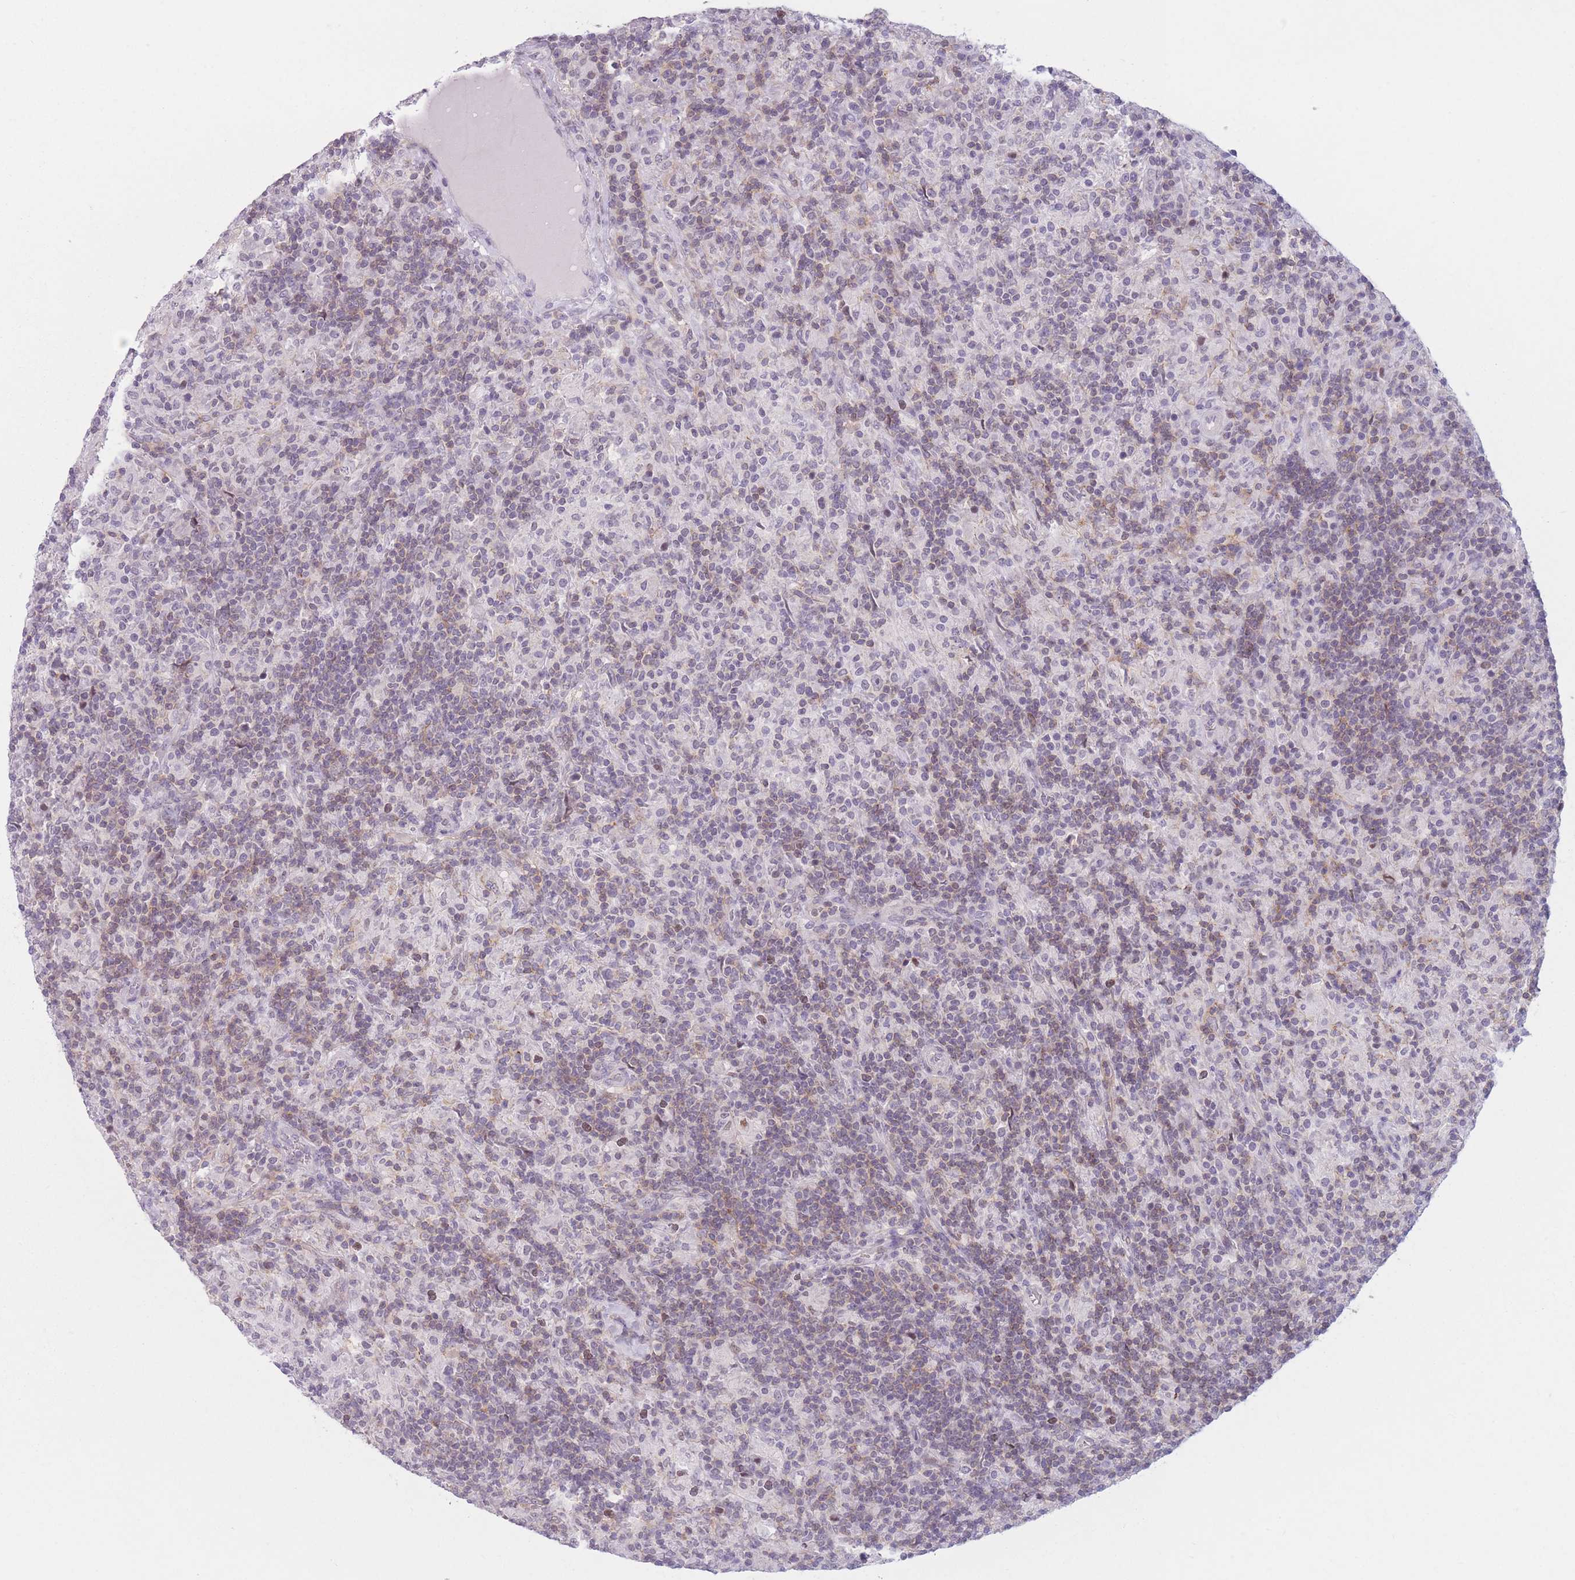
{"staining": {"intensity": "negative", "quantity": "none", "location": "none"}, "tissue": "lymphoma", "cell_type": "Tumor cells", "image_type": "cancer", "snomed": [{"axis": "morphology", "description": "Hodgkin's disease, NOS"}, {"axis": "topography", "description": "Lymph node"}], "caption": "A photomicrograph of human lymphoma is negative for staining in tumor cells.", "gene": "ZNF439", "patient": {"sex": "male", "age": 70}}